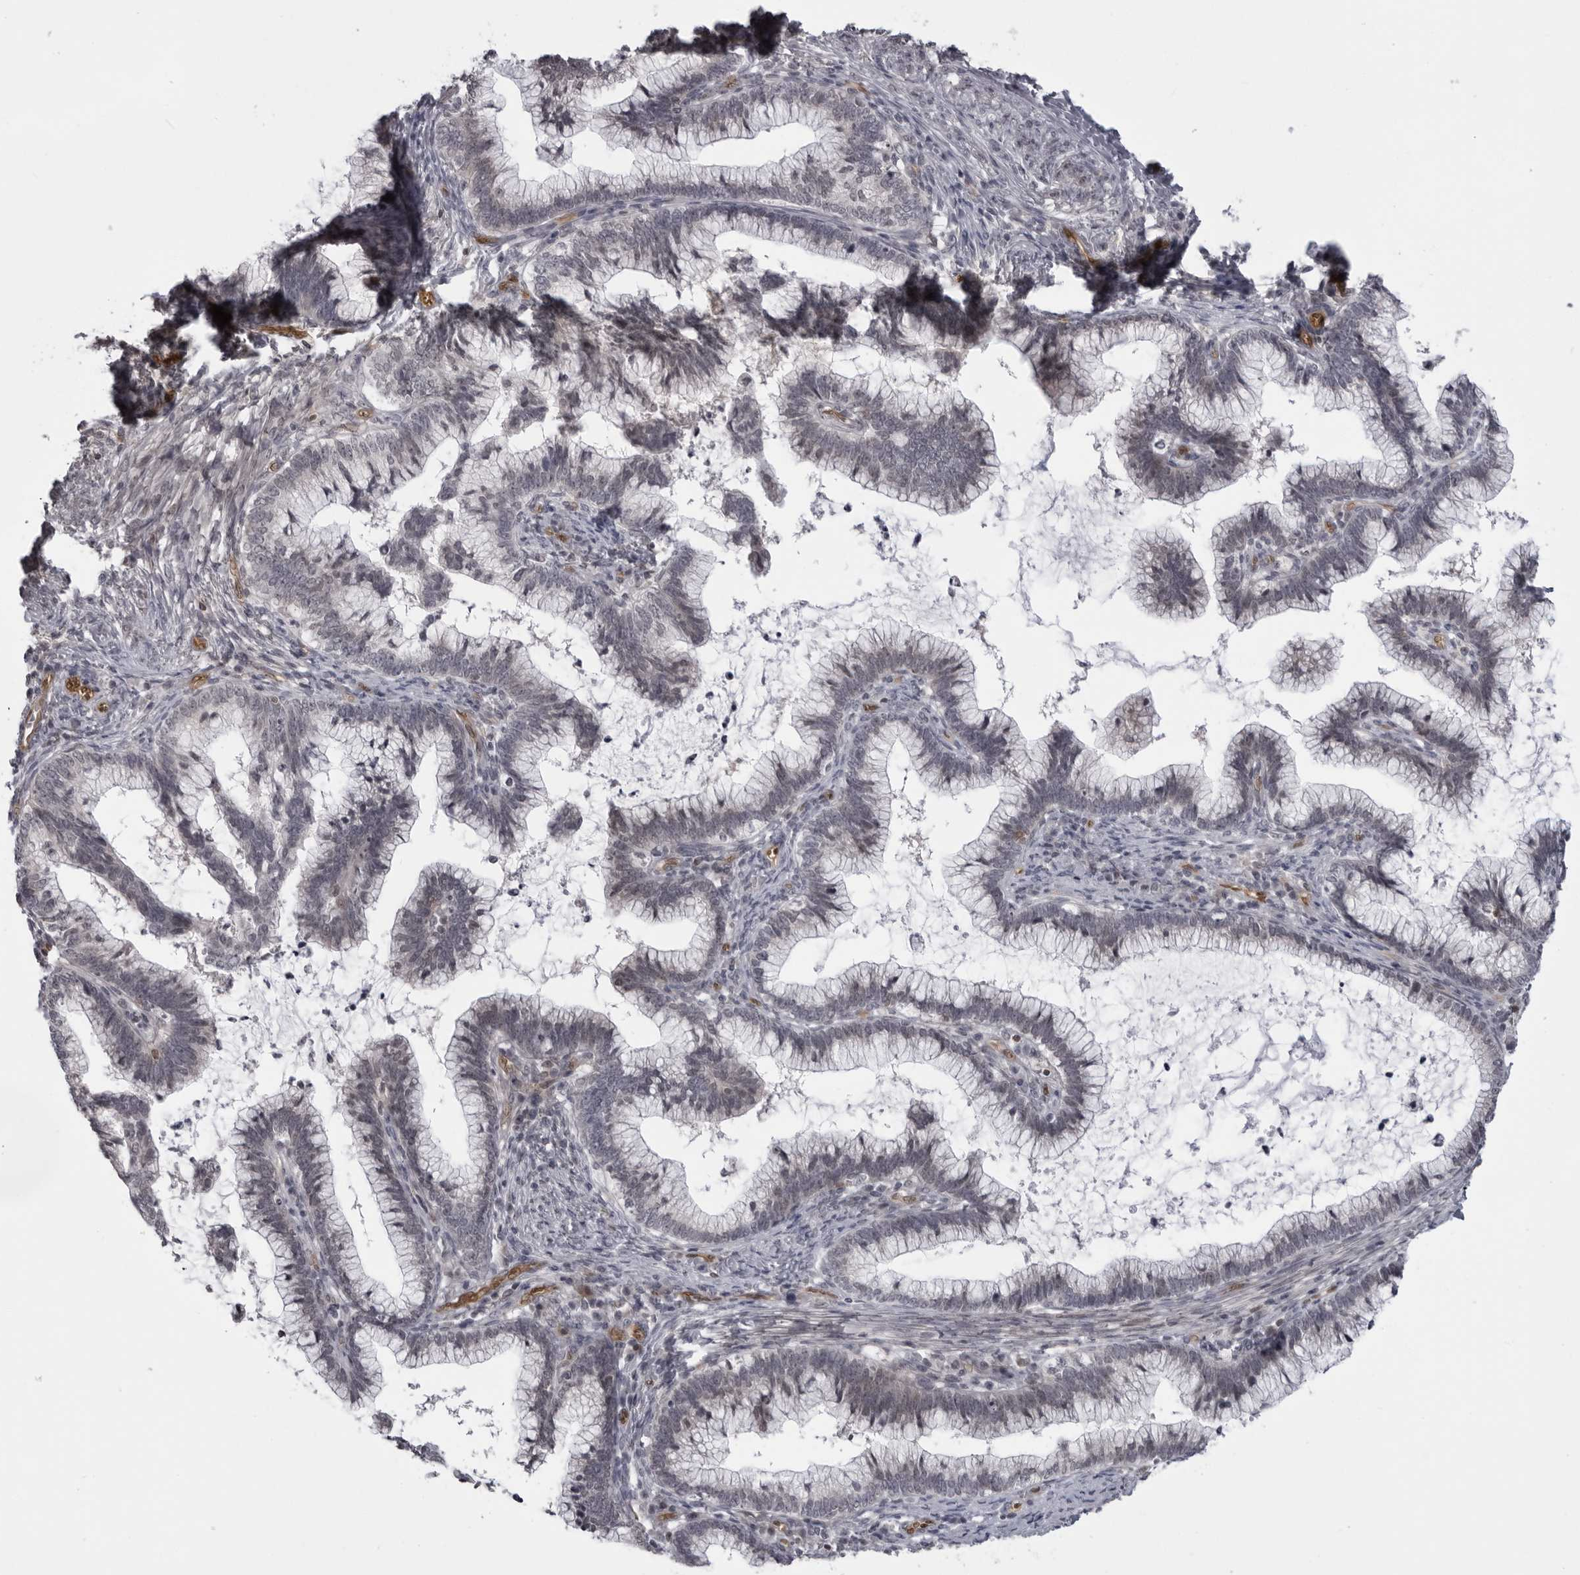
{"staining": {"intensity": "negative", "quantity": "none", "location": "none"}, "tissue": "cervical cancer", "cell_type": "Tumor cells", "image_type": "cancer", "snomed": [{"axis": "morphology", "description": "Adenocarcinoma, NOS"}, {"axis": "topography", "description": "Cervix"}], "caption": "Immunohistochemistry histopathology image of human adenocarcinoma (cervical) stained for a protein (brown), which shows no expression in tumor cells.", "gene": "MAPK12", "patient": {"sex": "female", "age": 36}}